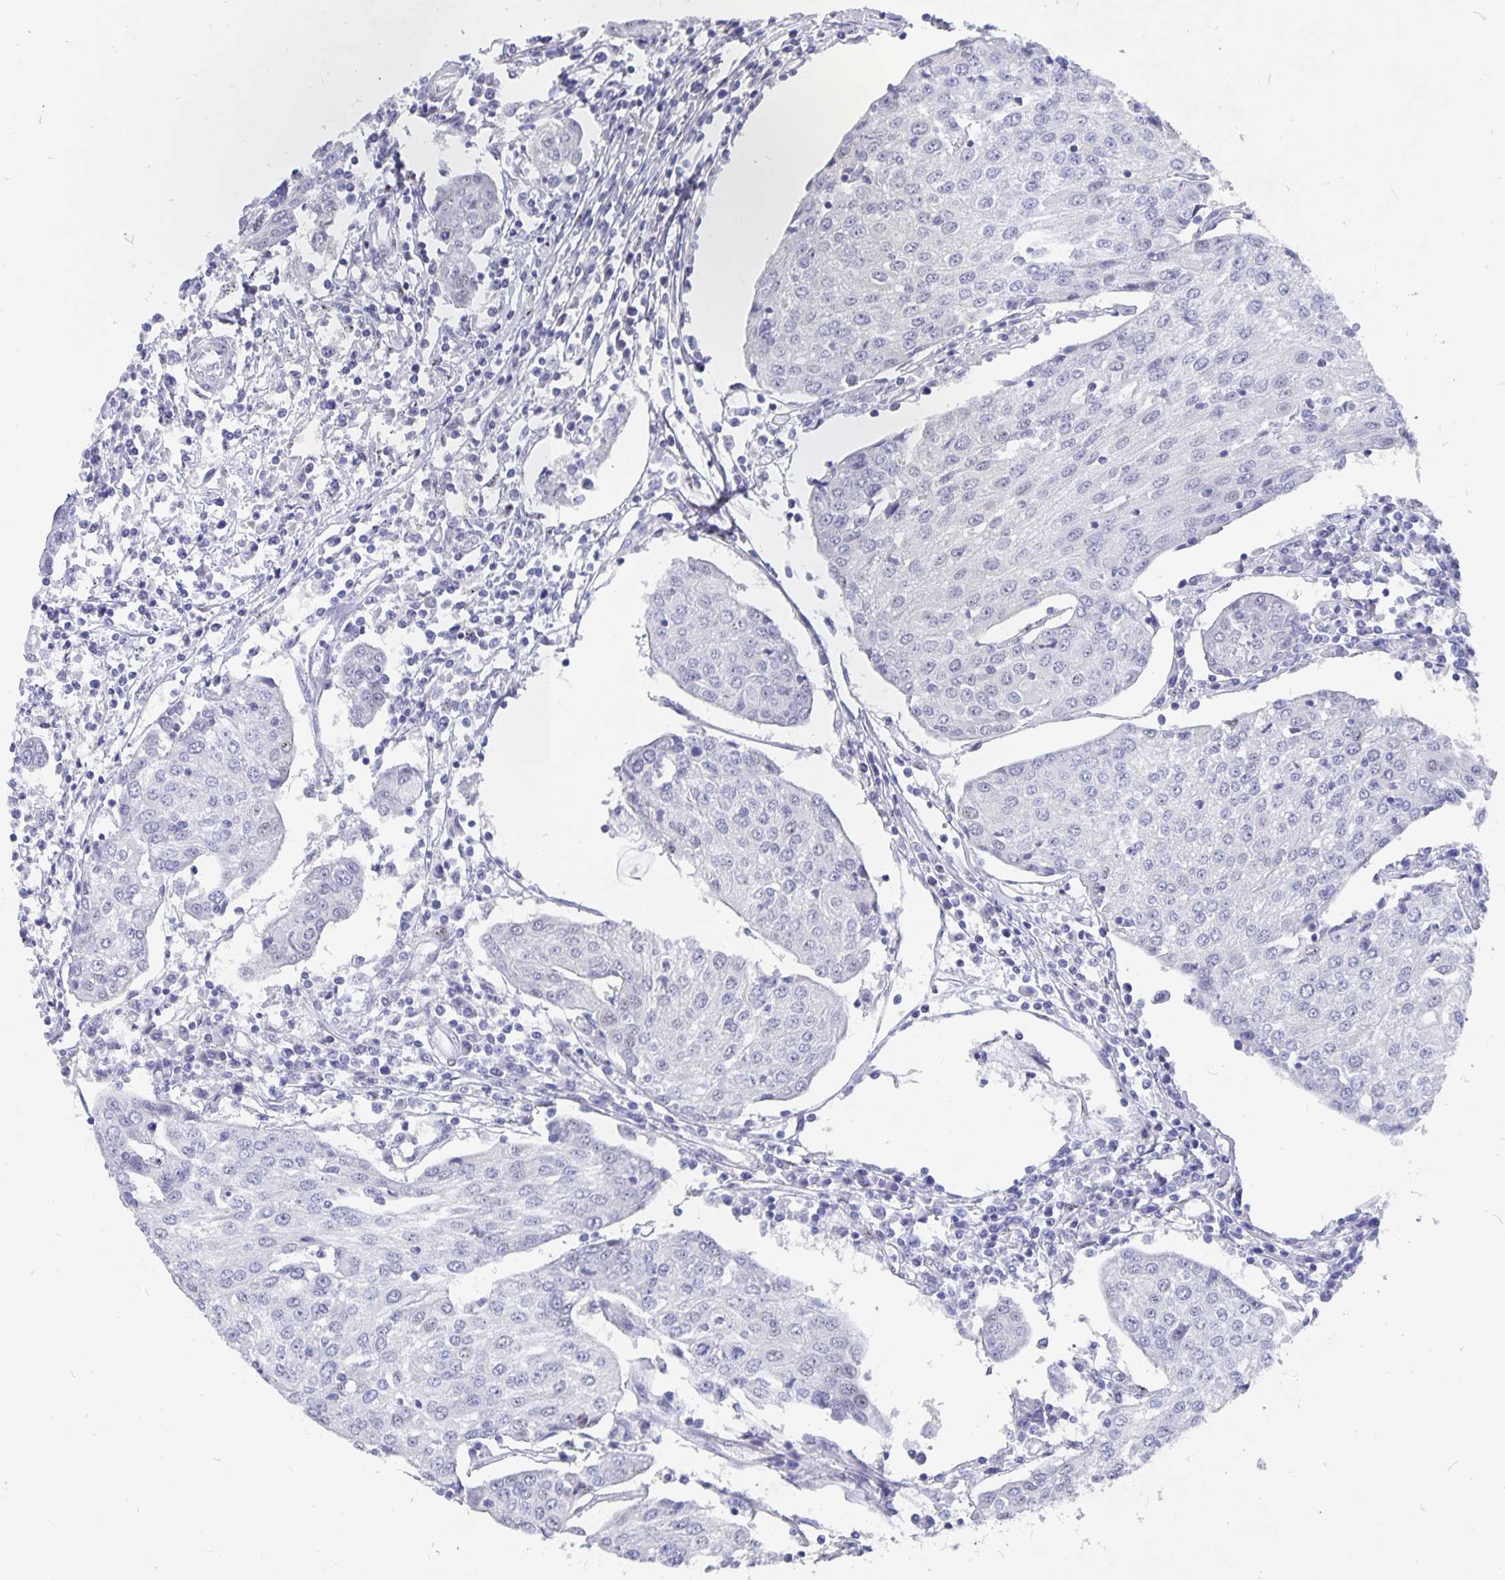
{"staining": {"intensity": "negative", "quantity": "none", "location": "none"}, "tissue": "urothelial cancer", "cell_type": "Tumor cells", "image_type": "cancer", "snomed": [{"axis": "morphology", "description": "Urothelial carcinoma, High grade"}, {"axis": "topography", "description": "Urinary bladder"}], "caption": "This is a histopathology image of IHC staining of high-grade urothelial carcinoma, which shows no positivity in tumor cells.", "gene": "SMOC1", "patient": {"sex": "female", "age": 85}}